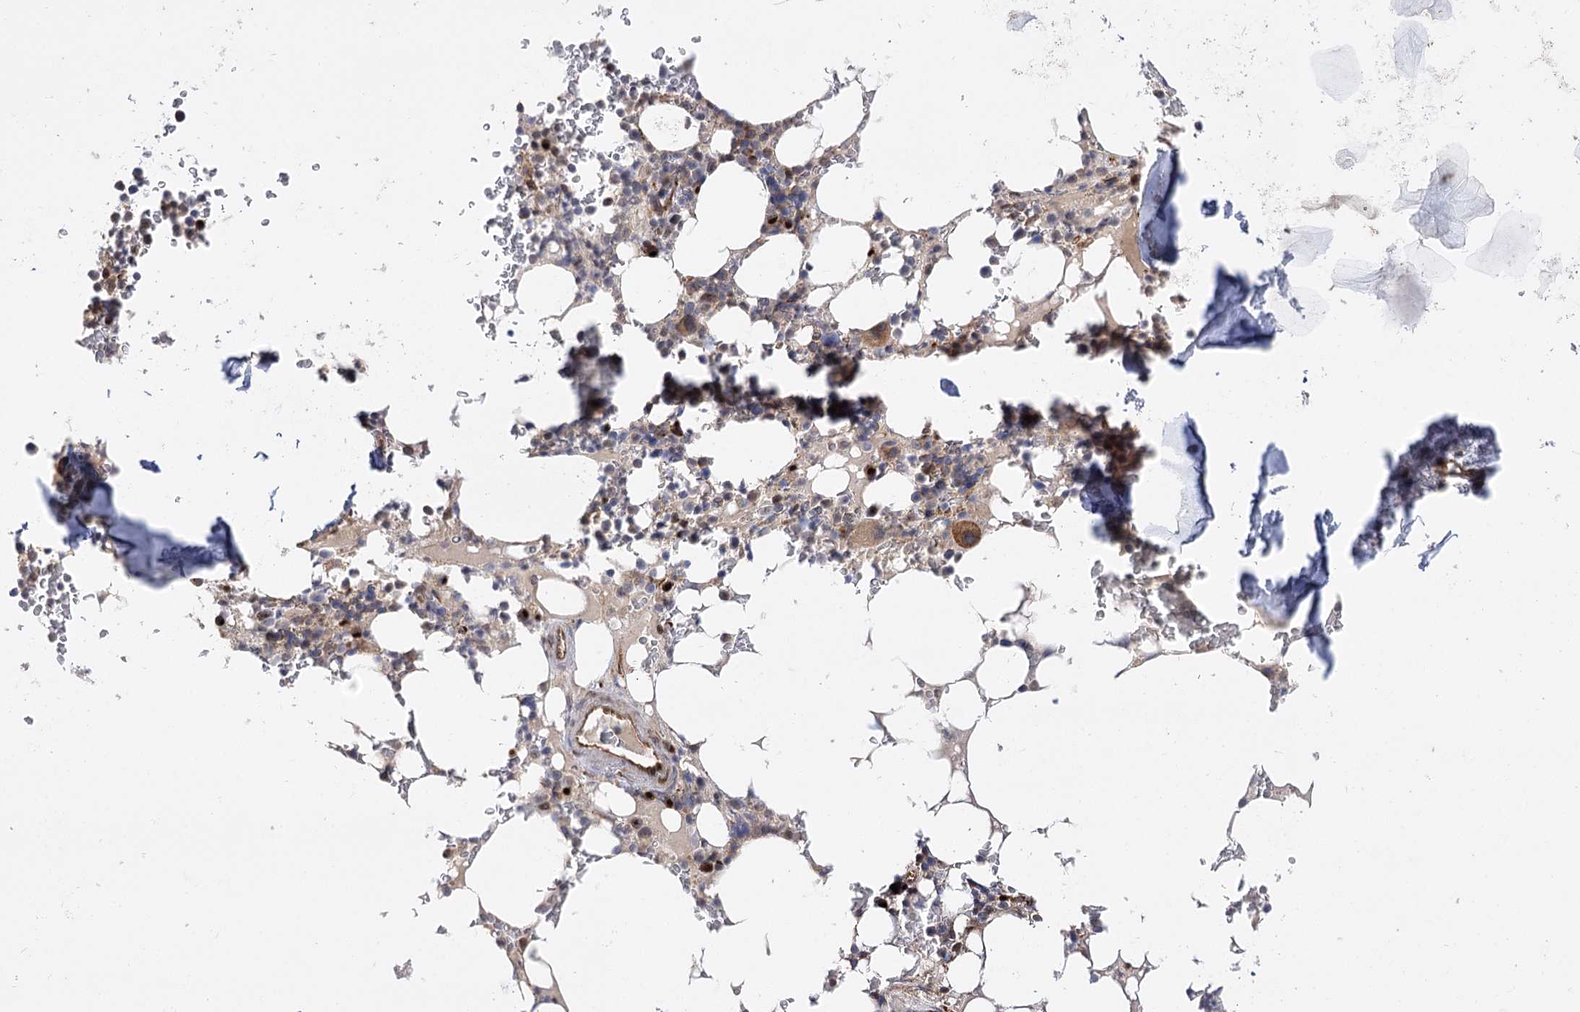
{"staining": {"intensity": "moderate", "quantity": "<25%", "location": "cytoplasmic/membranous"}, "tissue": "bone marrow", "cell_type": "Hematopoietic cells", "image_type": "normal", "snomed": [{"axis": "morphology", "description": "Normal tissue, NOS"}, {"axis": "topography", "description": "Bone marrow"}], "caption": "DAB immunohistochemical staining of benign bone marrow reveals moderate cytoplasmic/membranous protein expression in approximately <25% of hematopoietic cells. (Brightfield microscopy of DAB IHC at high magnification).", "gene": "ARHGAP31", "patient": {"sex": "male", "age": 58}}